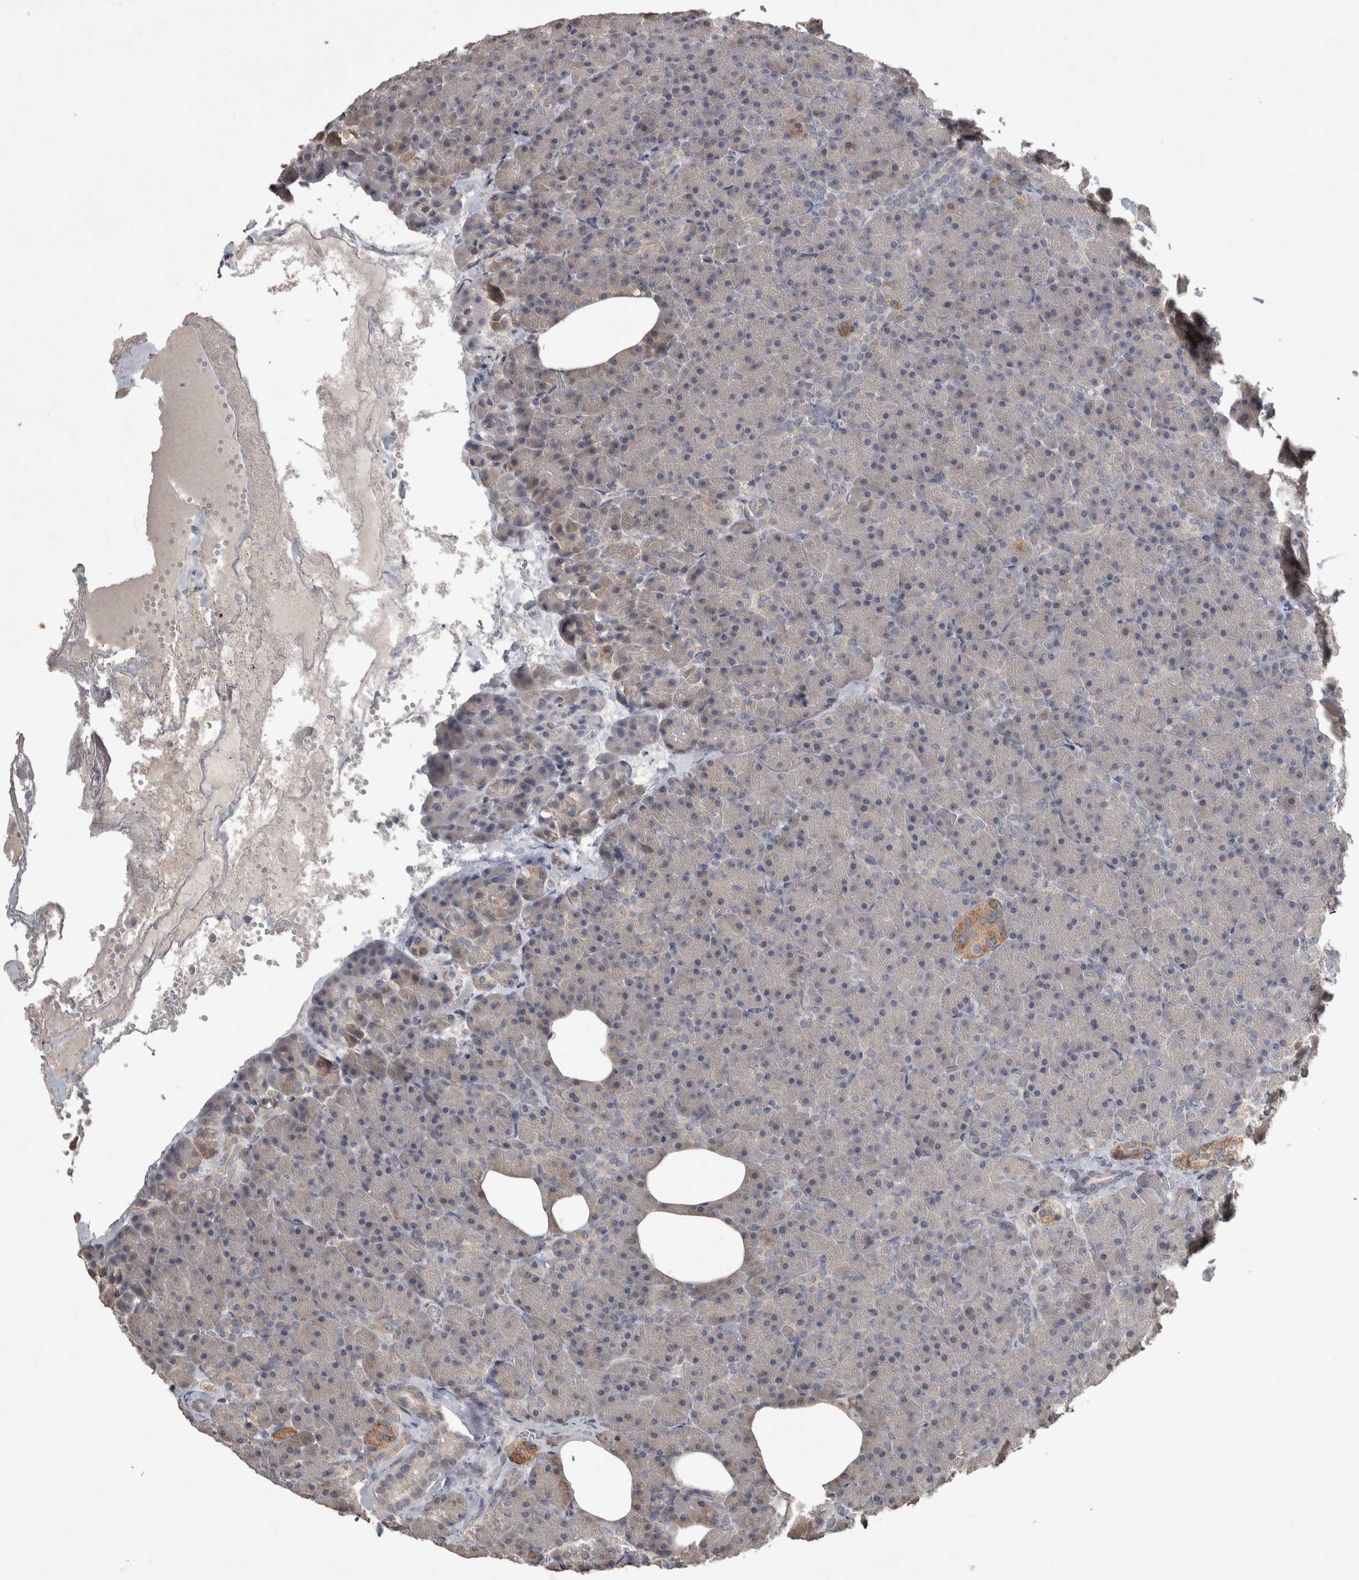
{"staining": {"intensity": "negative", "quantity": "none", "location": "none"}, "tissue": "pancreas", "cell_type": "Exocrine glandular cells", "image_type": "normal", "snomed": [{"axis": "morphology", "description": "Normal tissue, NOS"}, {"axis": "morphology", "description": "Carcinoid, malignant, NOS"}, {"axis": "topography", "description": "Pancreas"}], "caption": "Immunohistochemistry photomicrograph of normal pancreas stained for a protein (brown), which displays no expression in exocrine glandular cells.", "gene": "EIF3H", "patient": {"sex": "female", "age": 35}}